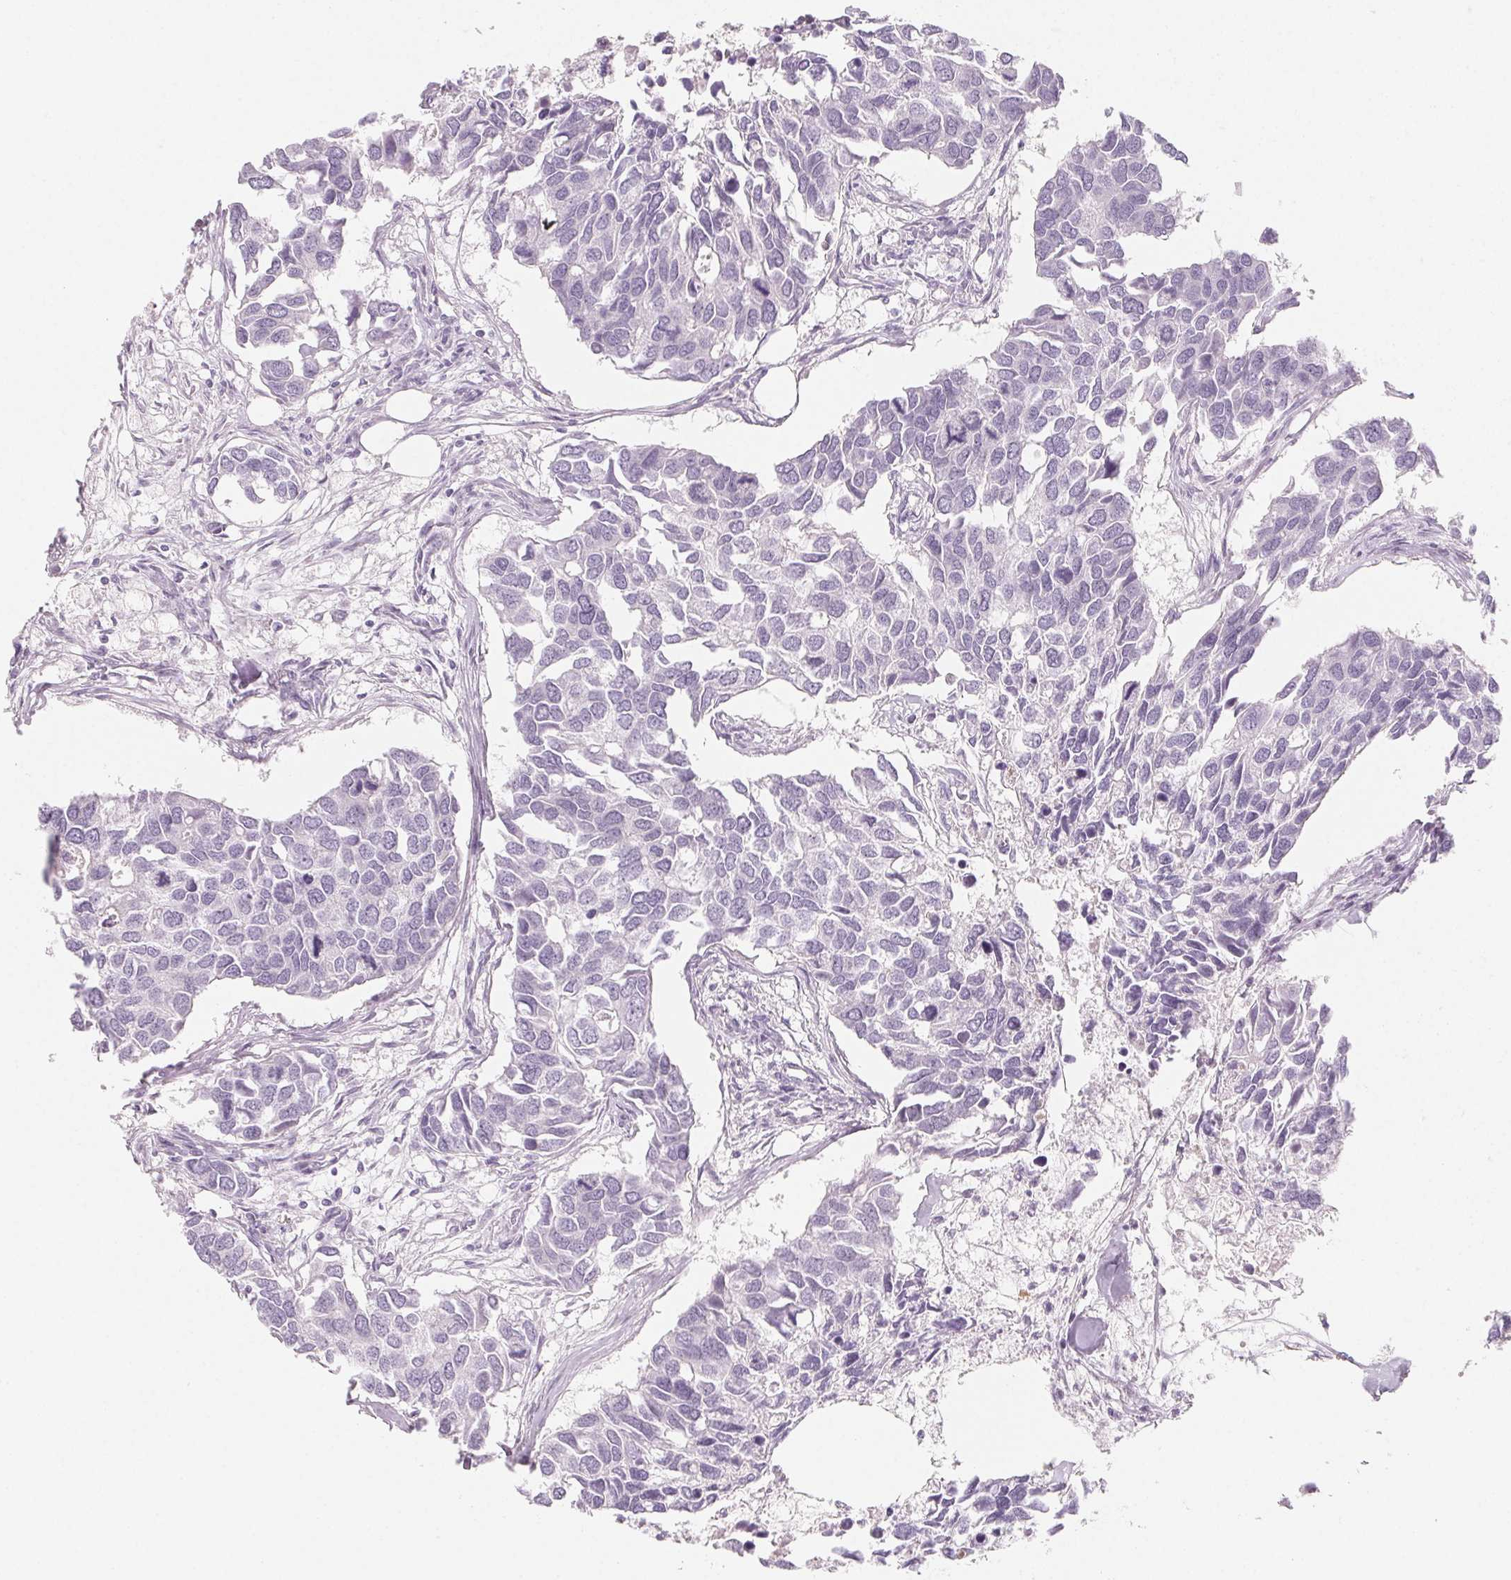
{"staining": {"intensity": "negative", "quantity": "none", "location": "none"}, "tissue": "breast cancer", "cell_type": "Tumor cells", "image_type": "cancer", "snomed": [{"axis": "morphology", "description": "Duct carcinoma"}, {"axis": "topography", "description": "Breast"}], "caption": "The immunohistochemistry (IHC) histopathology image has no significant staining in tumor cells of breast cancer (intraductal carcinoma) tissue.", "gene": "SH3GL2", "patient": {"sex": "female", "age": 83}}